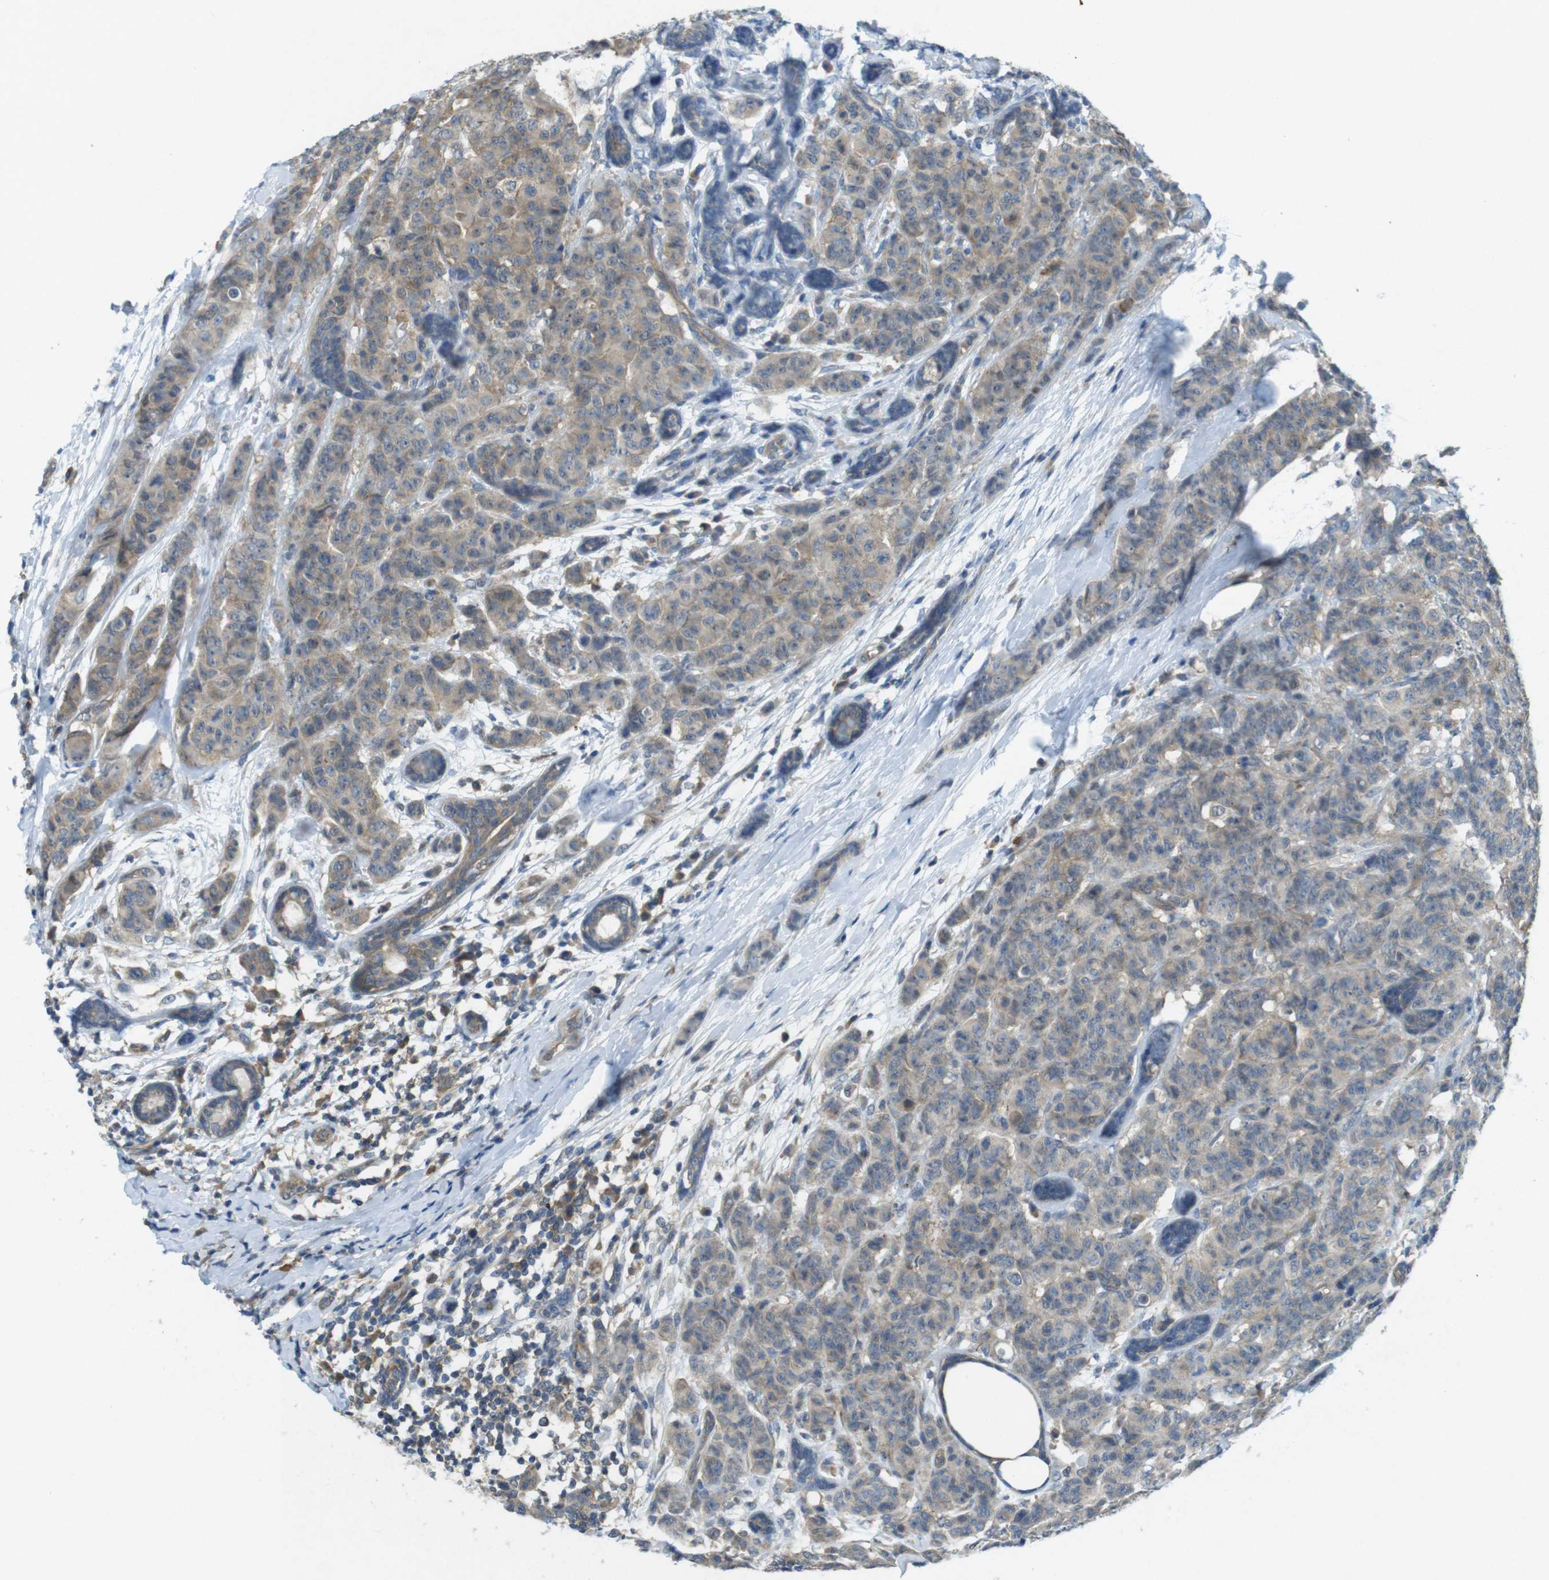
{"staining": {"intensity": "weak", "quantity": ">75%", "location": "cytoplasmic/membranous"}, "tissue": "breast cancer", "cell_type": "Tumor cells", "image_type": "cancer", "snomed": [{"axis": "morphology", "description": "Normal tissue, NOS"}, {"axis": "morphology", "description": "Duct carcinoma"}, {"axis": "topography", "description": "Breast"}], "caption": "Protein analysis of invasive ductal carcinoma (breast) tissue reveals weak cytoplasmic/membranous expression in approximately >75% of tumor cells. (IHC, brightfield microscopy, high magnification).", "gene": "SUGT1", "patient": {"sex": "female", "age": 40}}